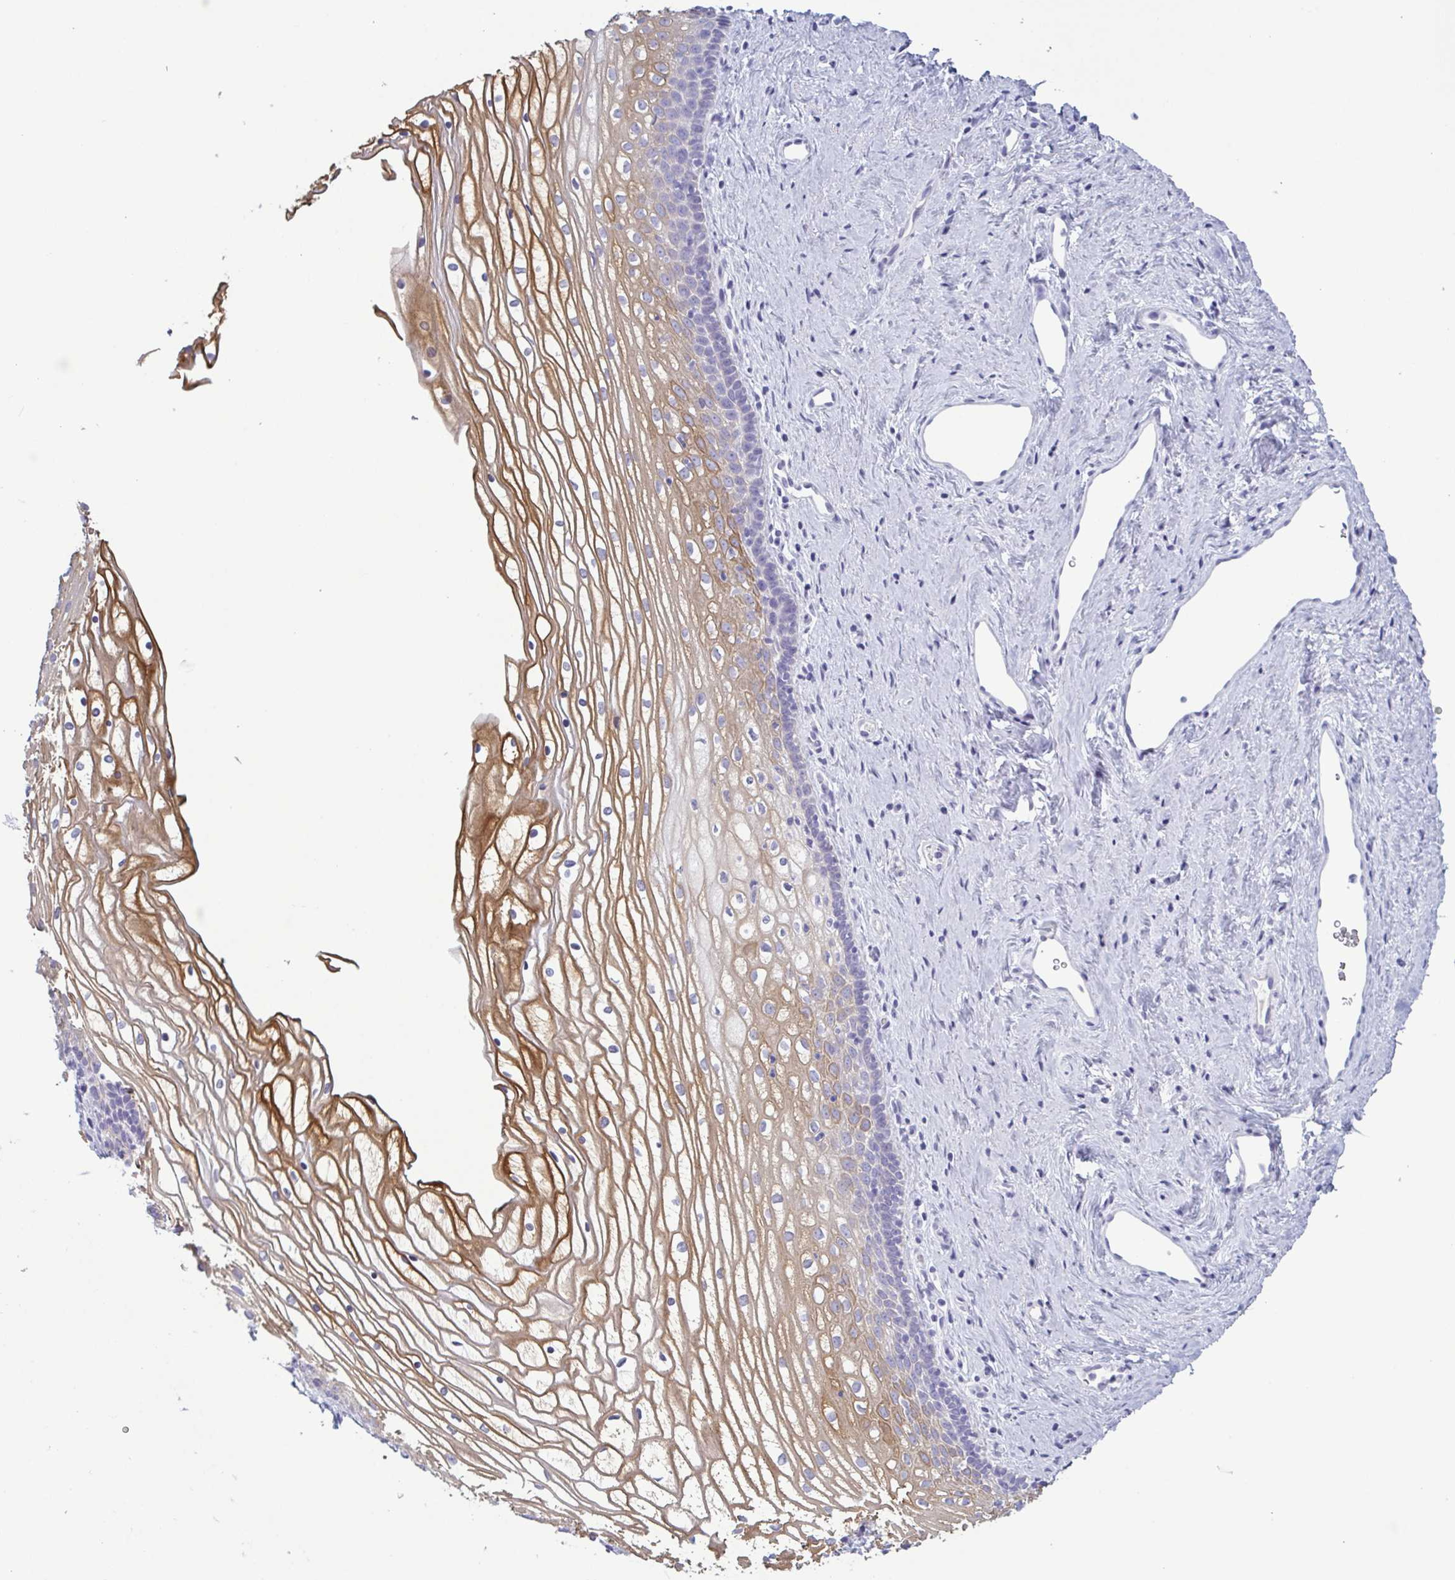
{"staining": {"intensity": "moderate", "quantity": "<25%", "location": "cytoplasmic/membranous"}, "tissue": "vagina", "cell_type": "Squamous epithelial cells", "image_type": "normal", "snomed": [{"axis": "morphology", "description": "Normal tissue, NOS"}, {"axis": "topography", "description": "Vagina"}], "caption": "This is an image of IHC staining of unremarkable vagina, which shows moderate positivity in the cytoplasmic/membranous of squamous epithelial cells.", "gene": "KRT10", "patient": {"sex": "female", "age": 45}}